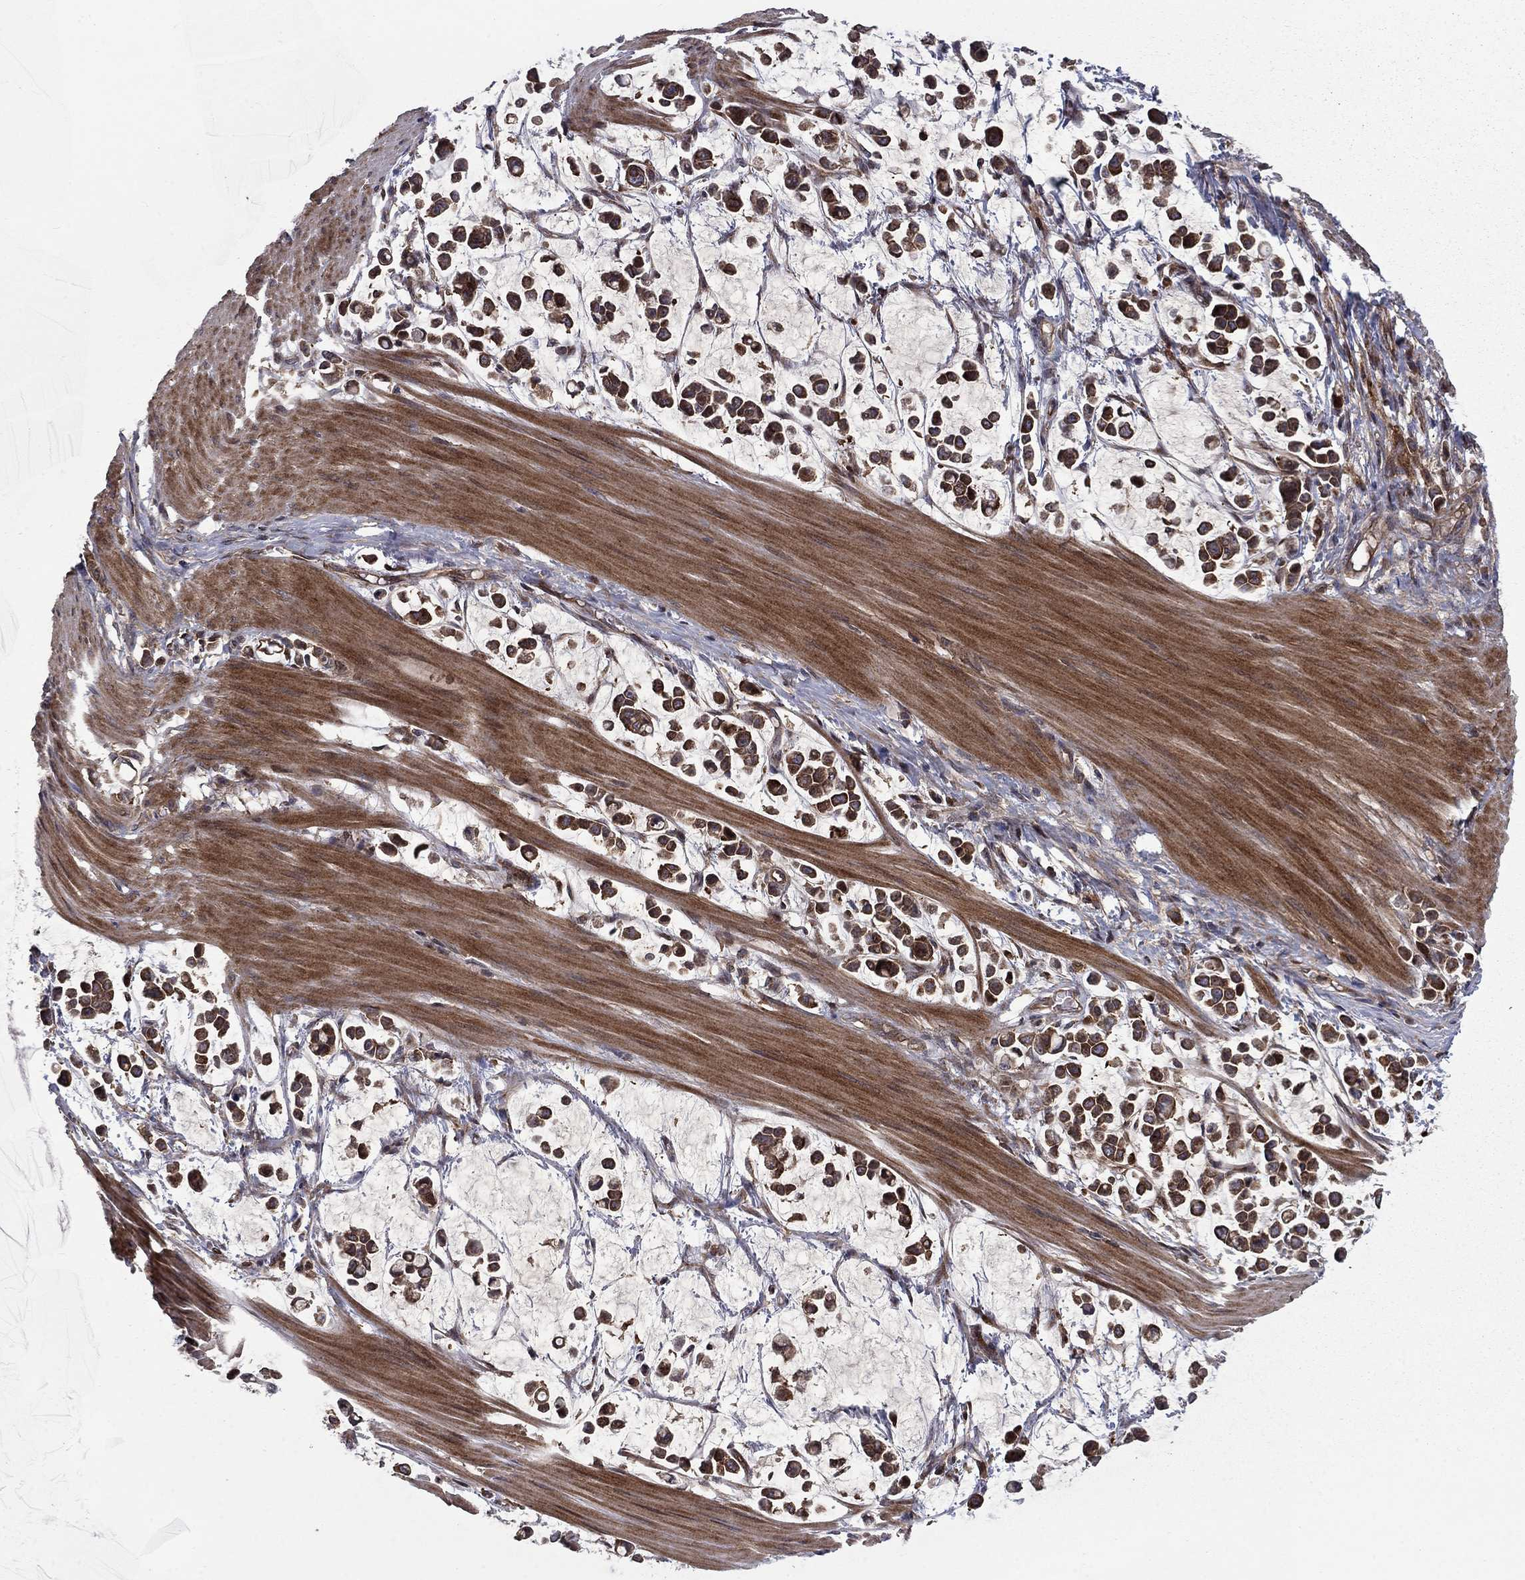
{"staining": {"intensity": "strong", "quantity": "25%-75%", "location": "cytoplasmic/membranous"}, "tissue": "stomach cancer", "cell_type": "Tumor cells", "image_type": "cancer", "snomed": [{"axis": "morphology", "description": "Adenocarcinoma, NOS"}, {"axis": "topography", "description": "Stomach"}], "caption": "High-magnification brightfield microscopy of stomach cancer (adenocarcinoma) stained with DAB (3,3'-diaminobenzidine) (brown) and counterstained with hematoxylin (blue). tumor cells exhibit strong cytoplasmic/membranous positivity is present in approximately25%-75% of cells.", "gene": "HDAC4", "patient": {"sex": "male", "age": 82}}